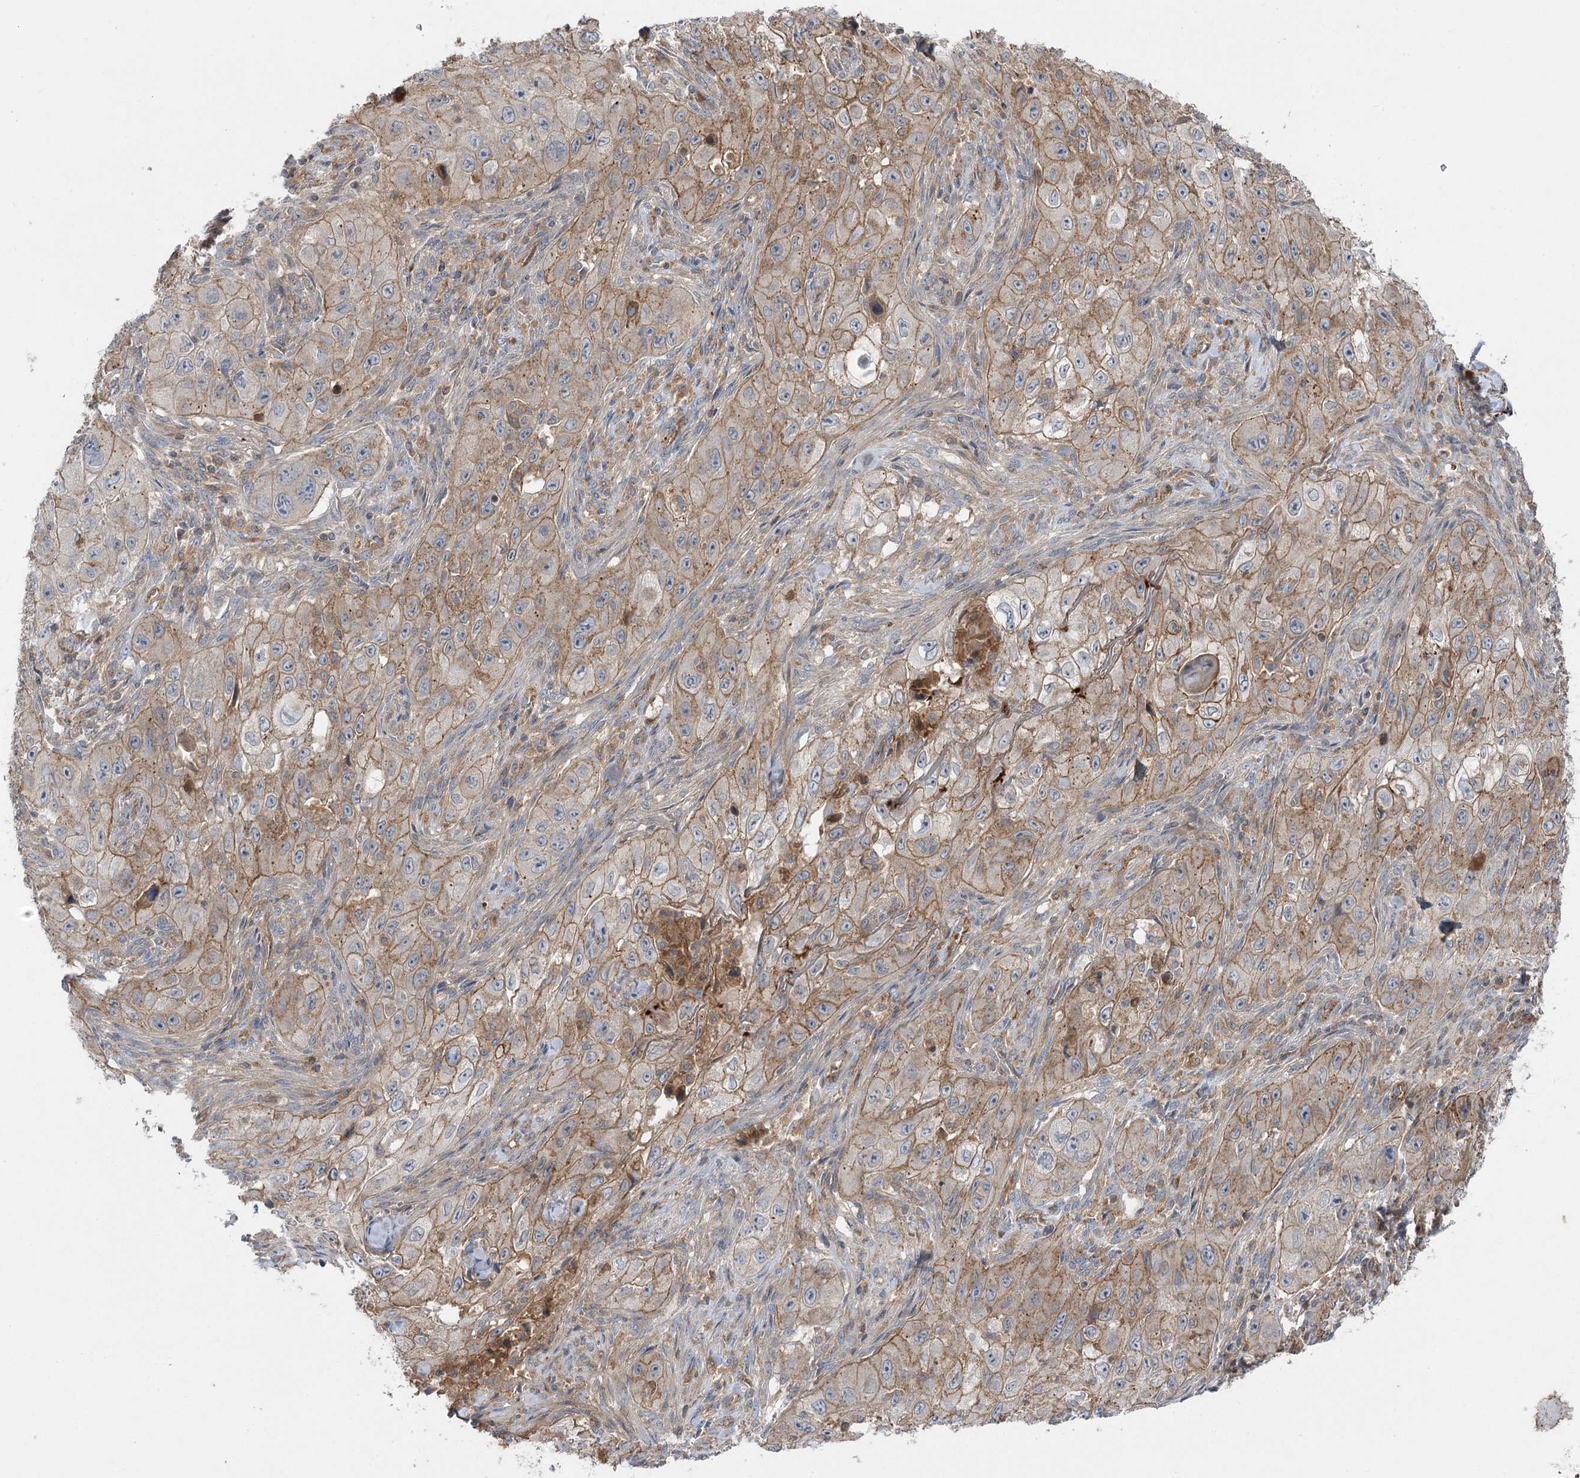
{"staining": {"intensity": "moderate", "quantity": ">75%", "location": "cytoplasmic/membranous"}, "tissue": "skin cancer", "cell_type": "Tumor cells", "image_type": "cancer", "snomed": [{"axis": "morphology", "description": "Squamous cell carcinoma, NOS"}, {"axis": "topography", "description": "Skin"}, {"axis": "topography", "description": "Subcutis"}], "caption": "Skin cancer stained for a protein shows moderate cytoplasmic/membranous positivity in tumor cells. (DAB IHC with brightfield microscopy, high magnification).", "gene": "KIAA0825", "patient": {"sex": "male", "age": 73}}